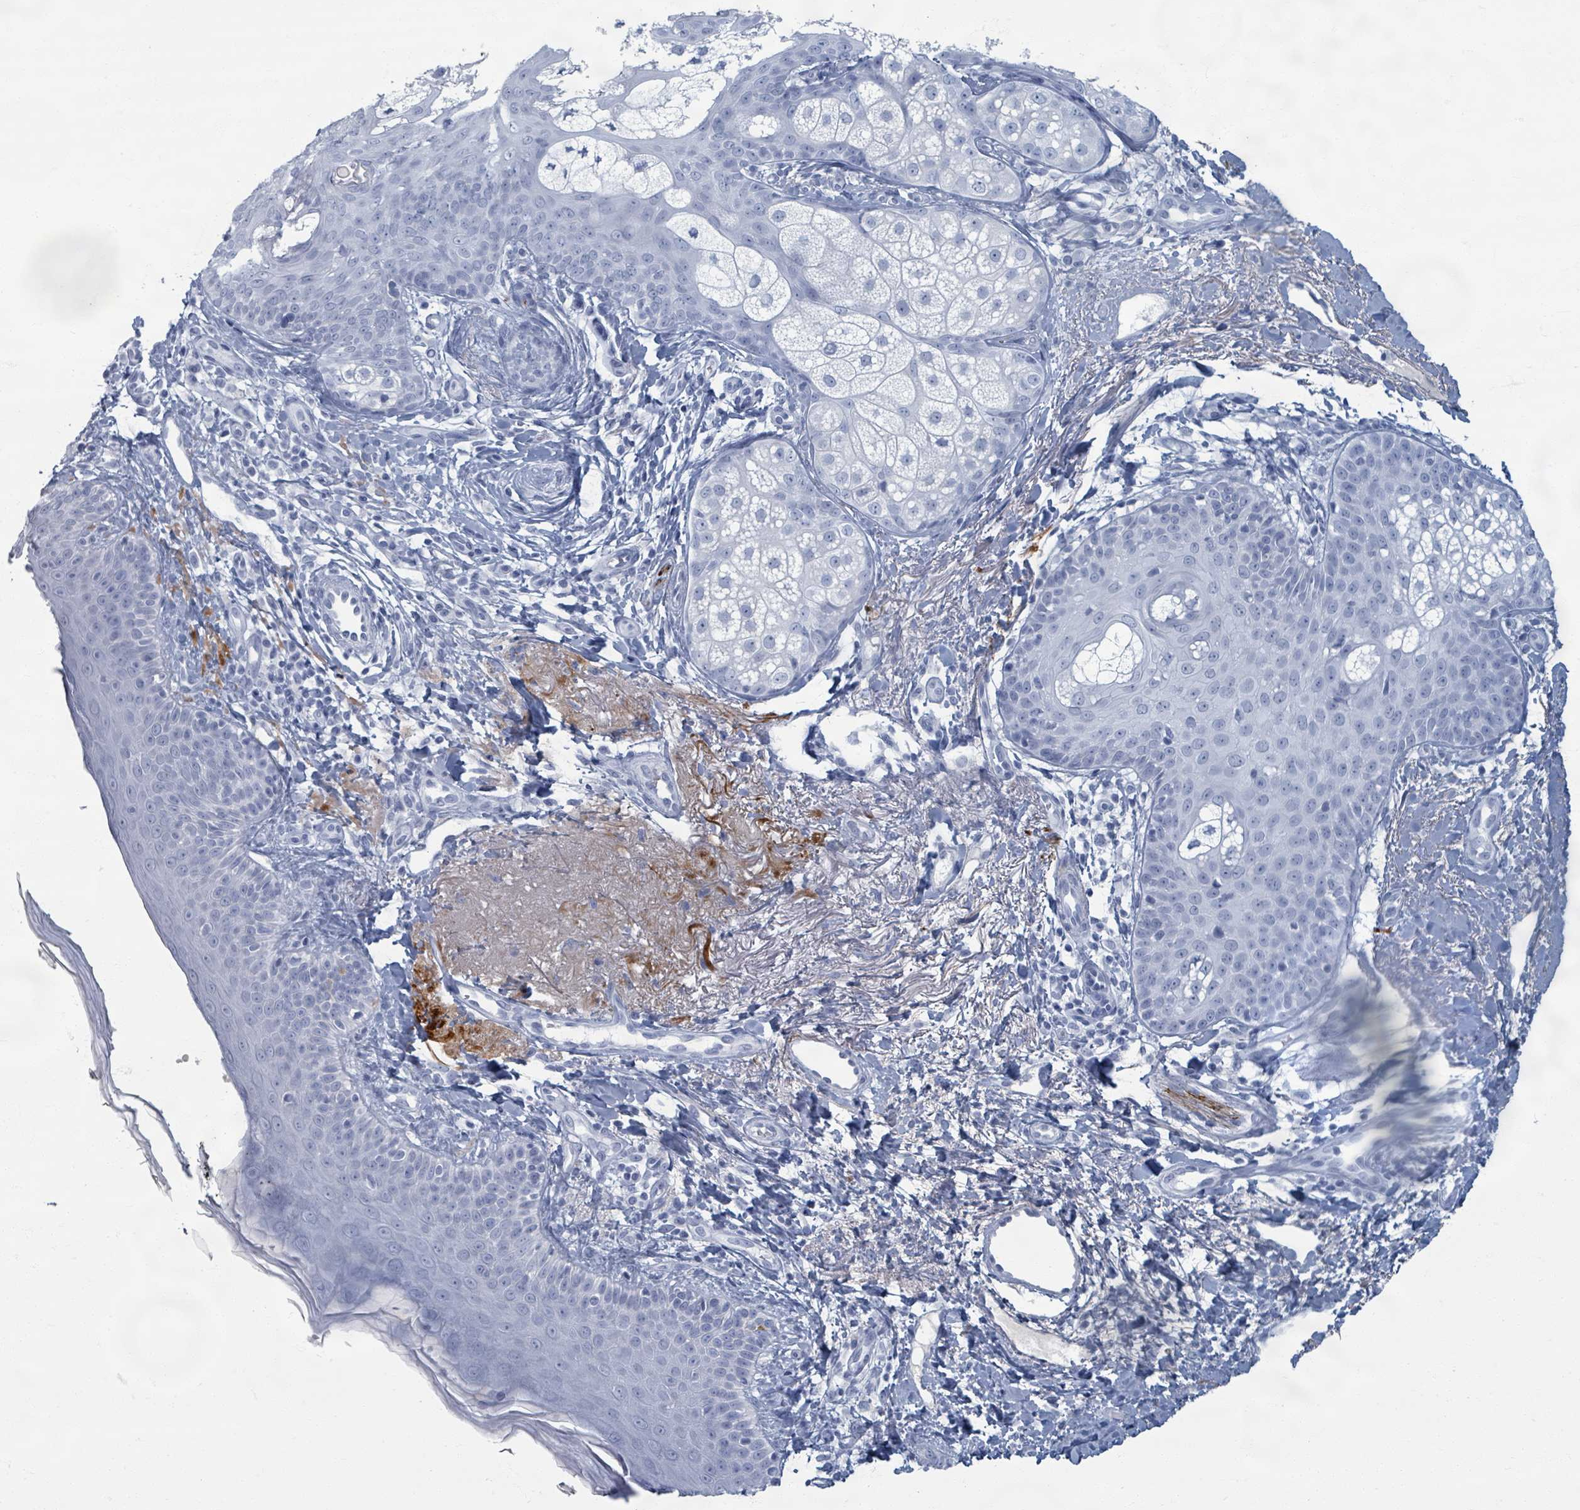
{"staining": {"intensity": "negative", "quantity": "none", "location": "none"}, "tissue": "skin", "cell_type": "Fibroblasts", "image_type": "normal", "snomed": [{"axis": "morphology", "description": "Normal tissue, NOS"}, {"axis": "topography", "description": "Skin"}], "caption": "Skin was stained to show a protein in brown. There is no significant staining in fibroblasts.", "gene": "TAS2R1", "patient": {"sex": "male", "age": 57}}